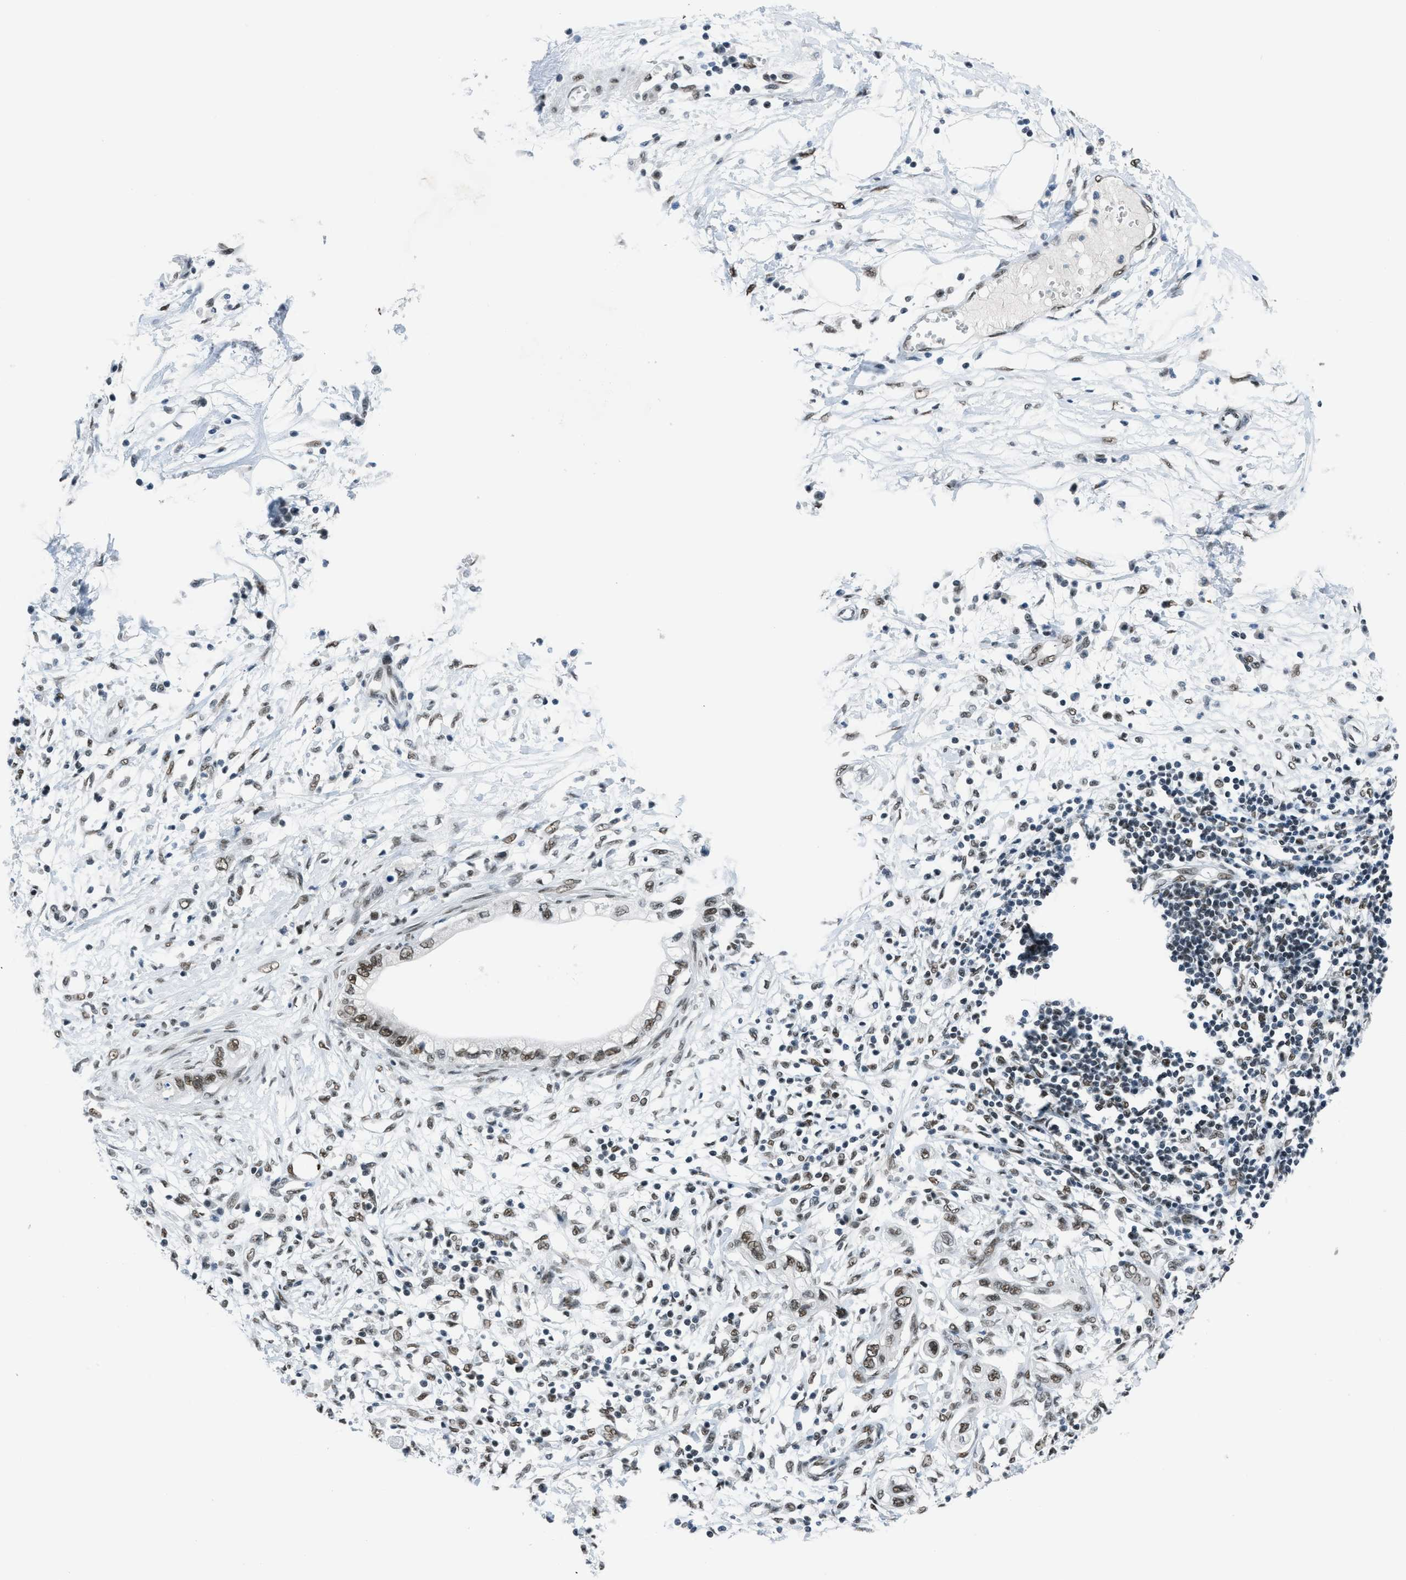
{"staining": {"intensity": "moderate", "quantity": ">75%", "location": "nuclear"}, "tissue": "pancreatic cancer", "cell_type": "Tumor cells", "image_type": "cancer", "snomed": [{"axis": "morphology", "description": "Adenocarcinoma, NOS"}, {"axis": "topography", "description": "Pancreas"}], "caption": "Approximately >75% of tumor cells in pancreatic adenocarcinoma display moderate nuclear protein expression as visualized by brown immunohistochemical staining.", "gene": "GATAD2B", "patient": {"sex": "male", "age": 56}}